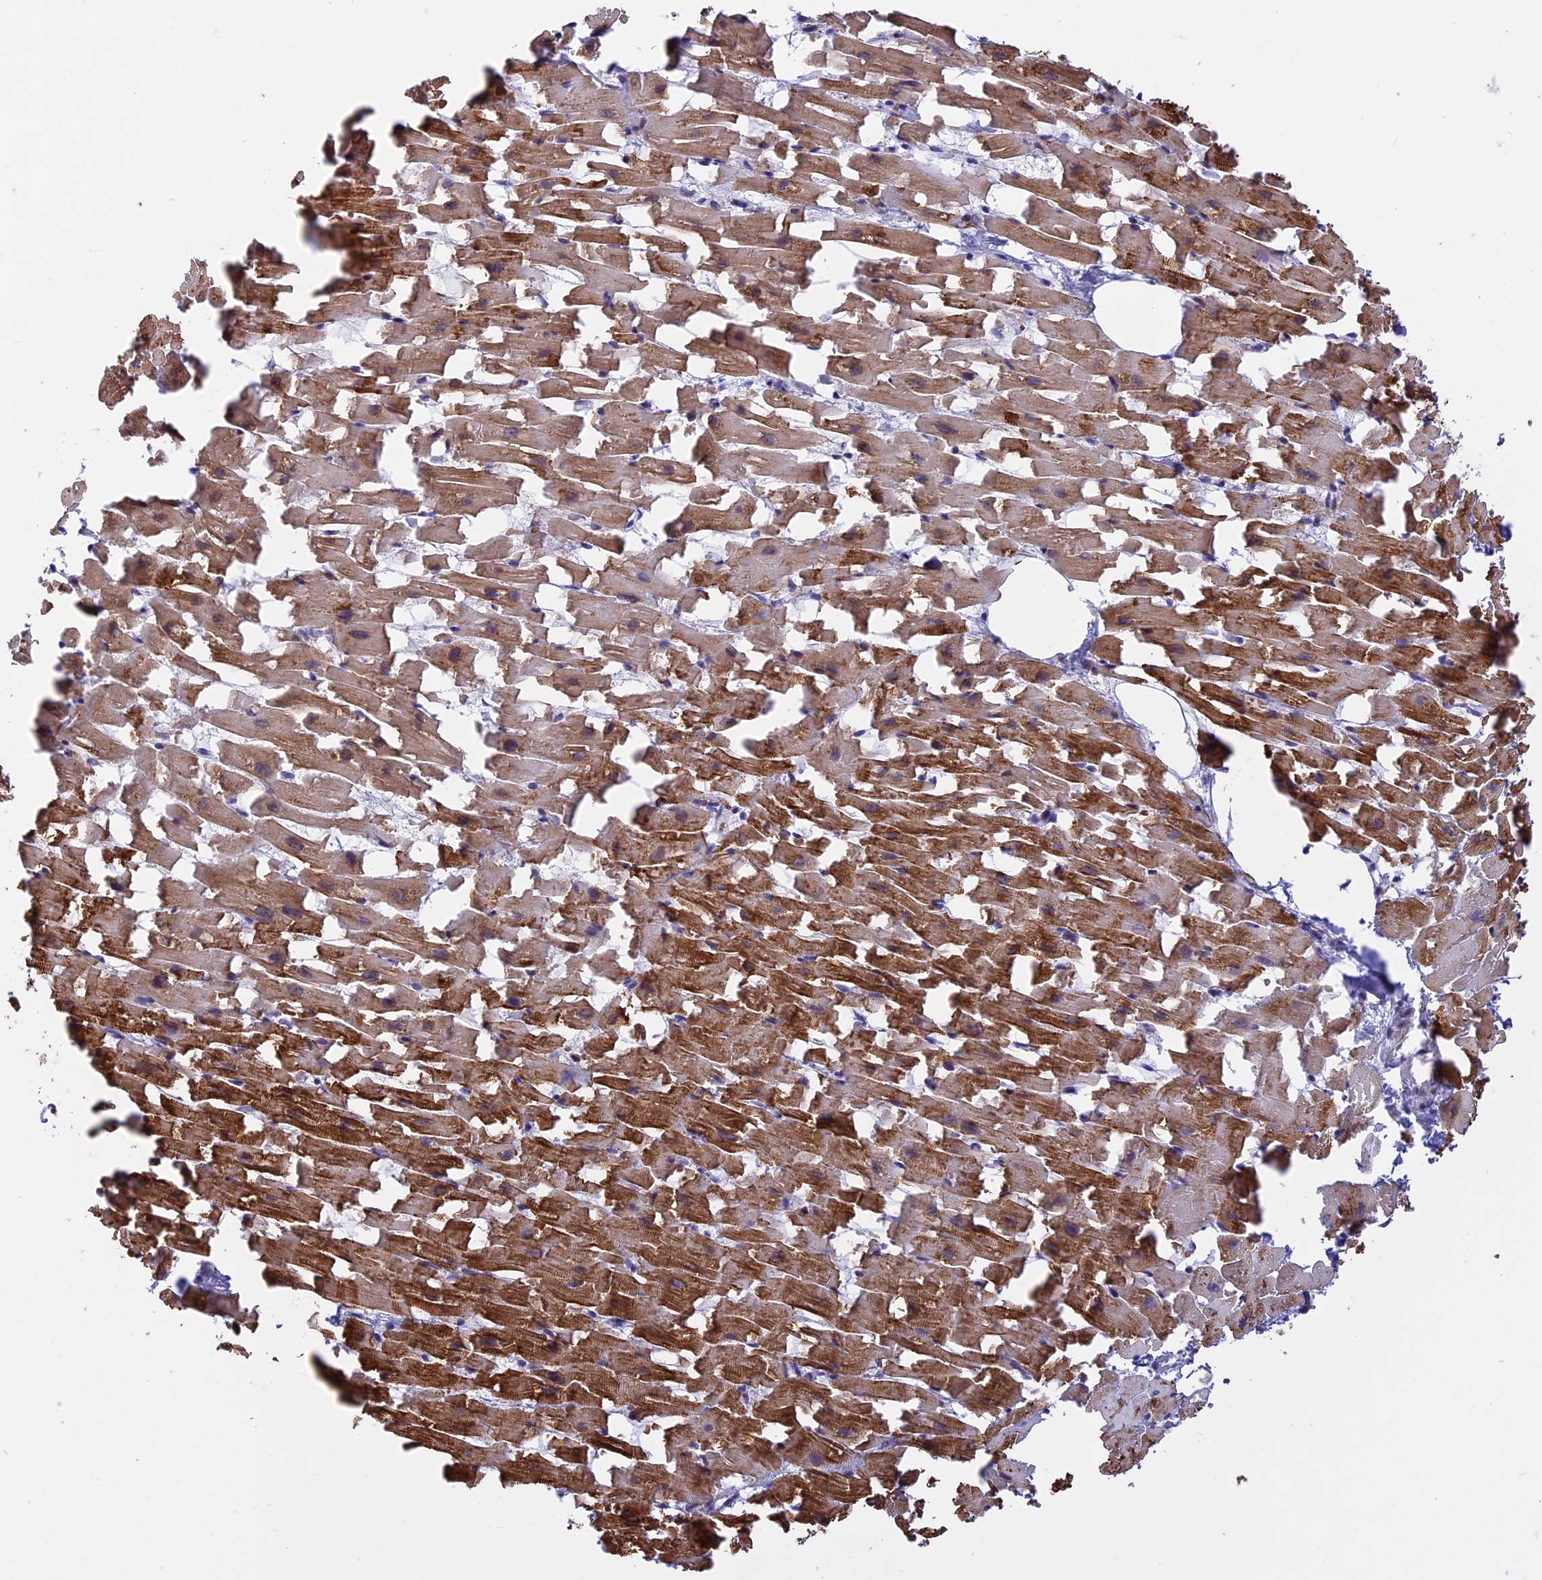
{"staining": {"intensity": "strong", "quantity": ">75%", "location": "cytoplasmic/membranous"}, "tissue": "heart muscle", "cell_type": "Cardiomyocytes", "image_type": "normal", "snomed": [{"axis": "morphology", "description": "Normal tissue, NOS"}, {"axis": "topography", "description": "Heart"}], "caption": "IHC (DAB) staining of normal heart muscle exhibits strong cytoplasmic/membranous protein expression in about >75% of cardiomyocytes. Using DAB (3,3'-diaminobenzidine) (brown) and hematoxylin (blue) stains, captured at high magnification using brightfield microscopy.", "gene": "ZNF428", "patient": {"sex": "female", "age": 64}}